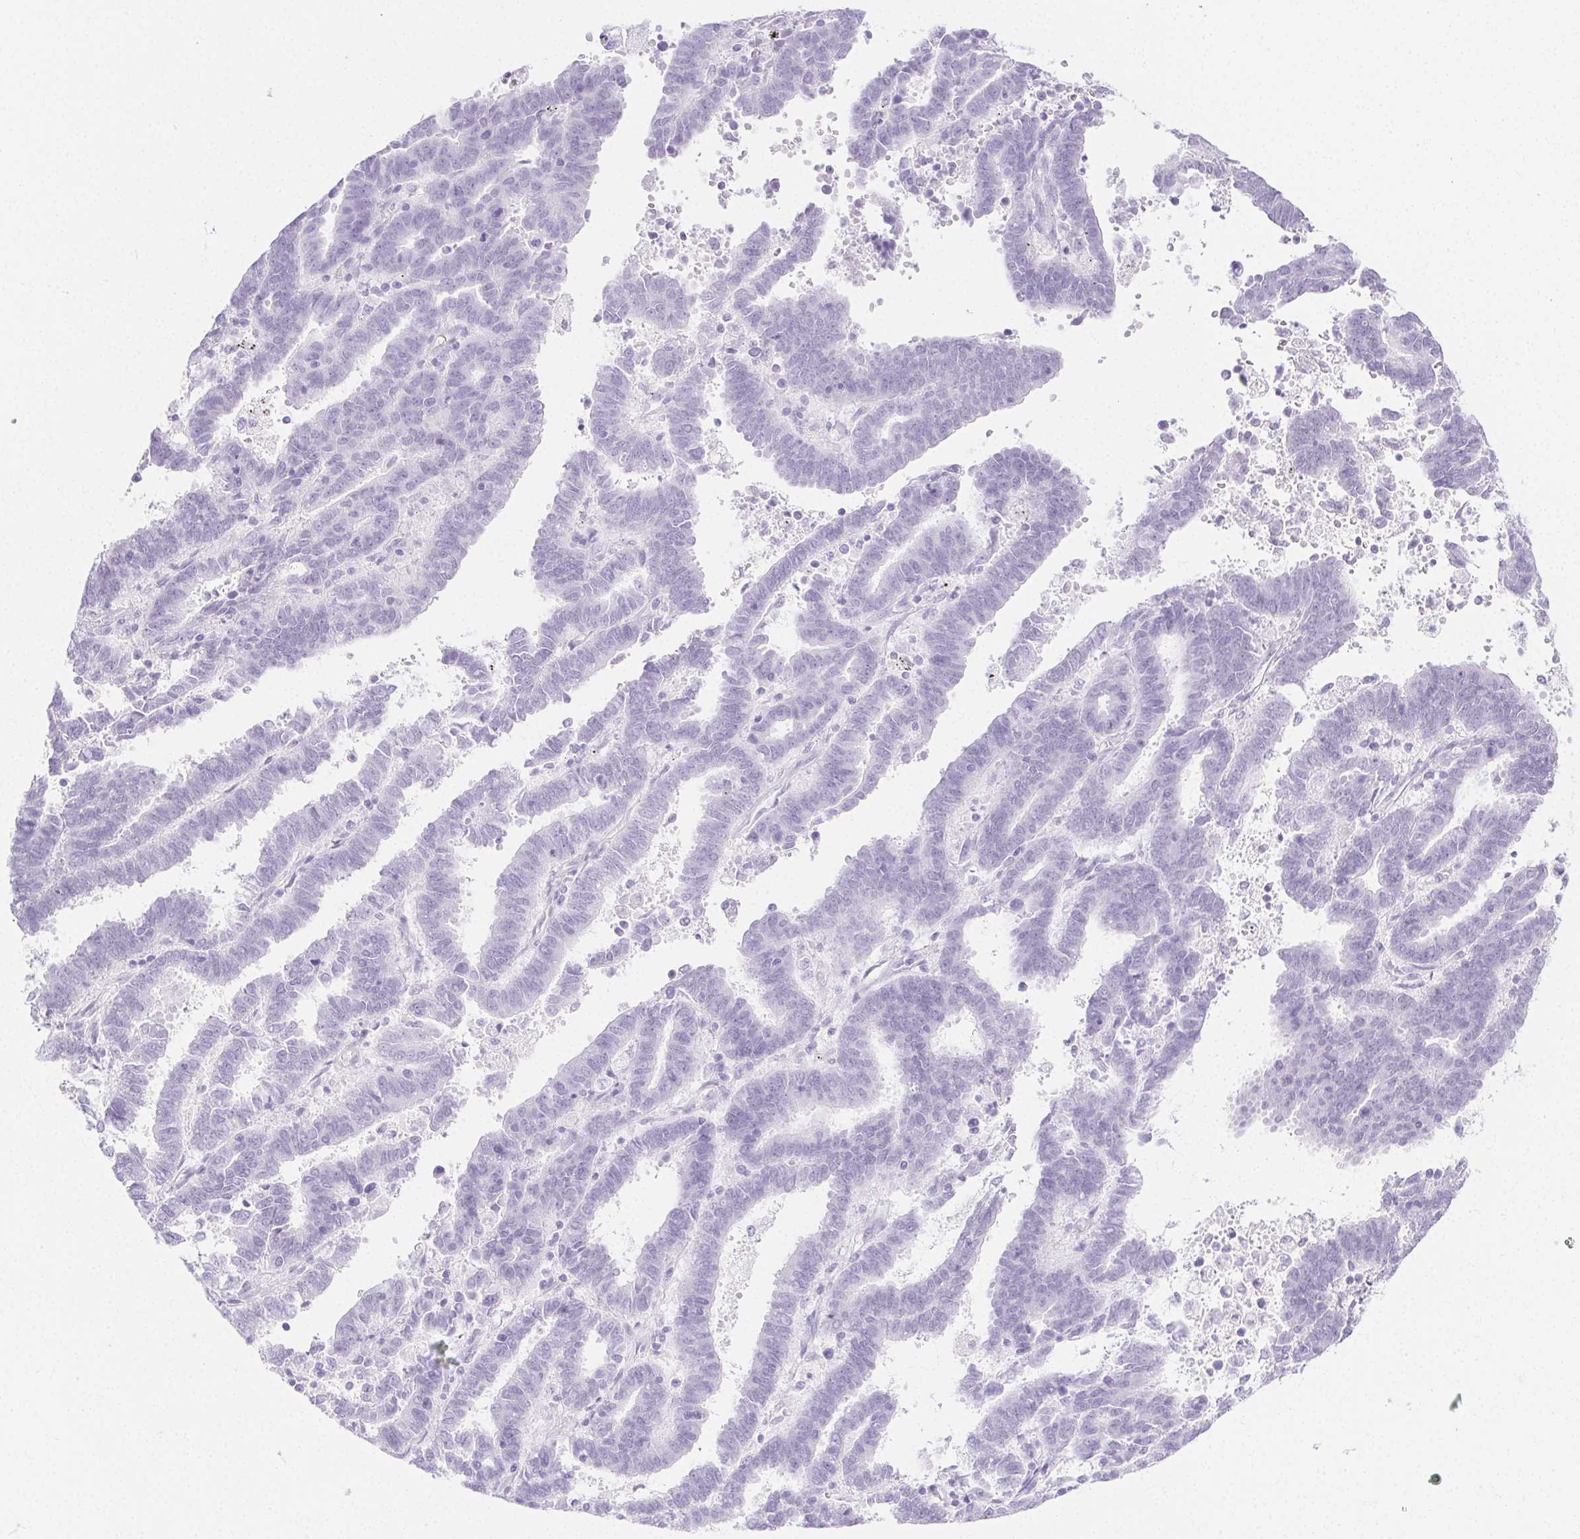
{"staining": {"intensity": "negative", "quantity": "none", "location": "none"}, "tissue": "endometrial cancer", "cell_type": "Tumor cells", "image_type": "cancer", "snomed": [{"axis": "morphology", "description": "Adenocarcinoma, NOS"}, {"axis": "topography", "description": "Uterus"}], "caption": "DAB (3,3'-diaminobenzidine) immunohistochemical staining of human endometrial adenocarcinoma demonstrates no significant positivity in tumor cells. Nuclei are stained in blue.", "gene": "PI3", "patient": {"sex": "female", "age": 83}}